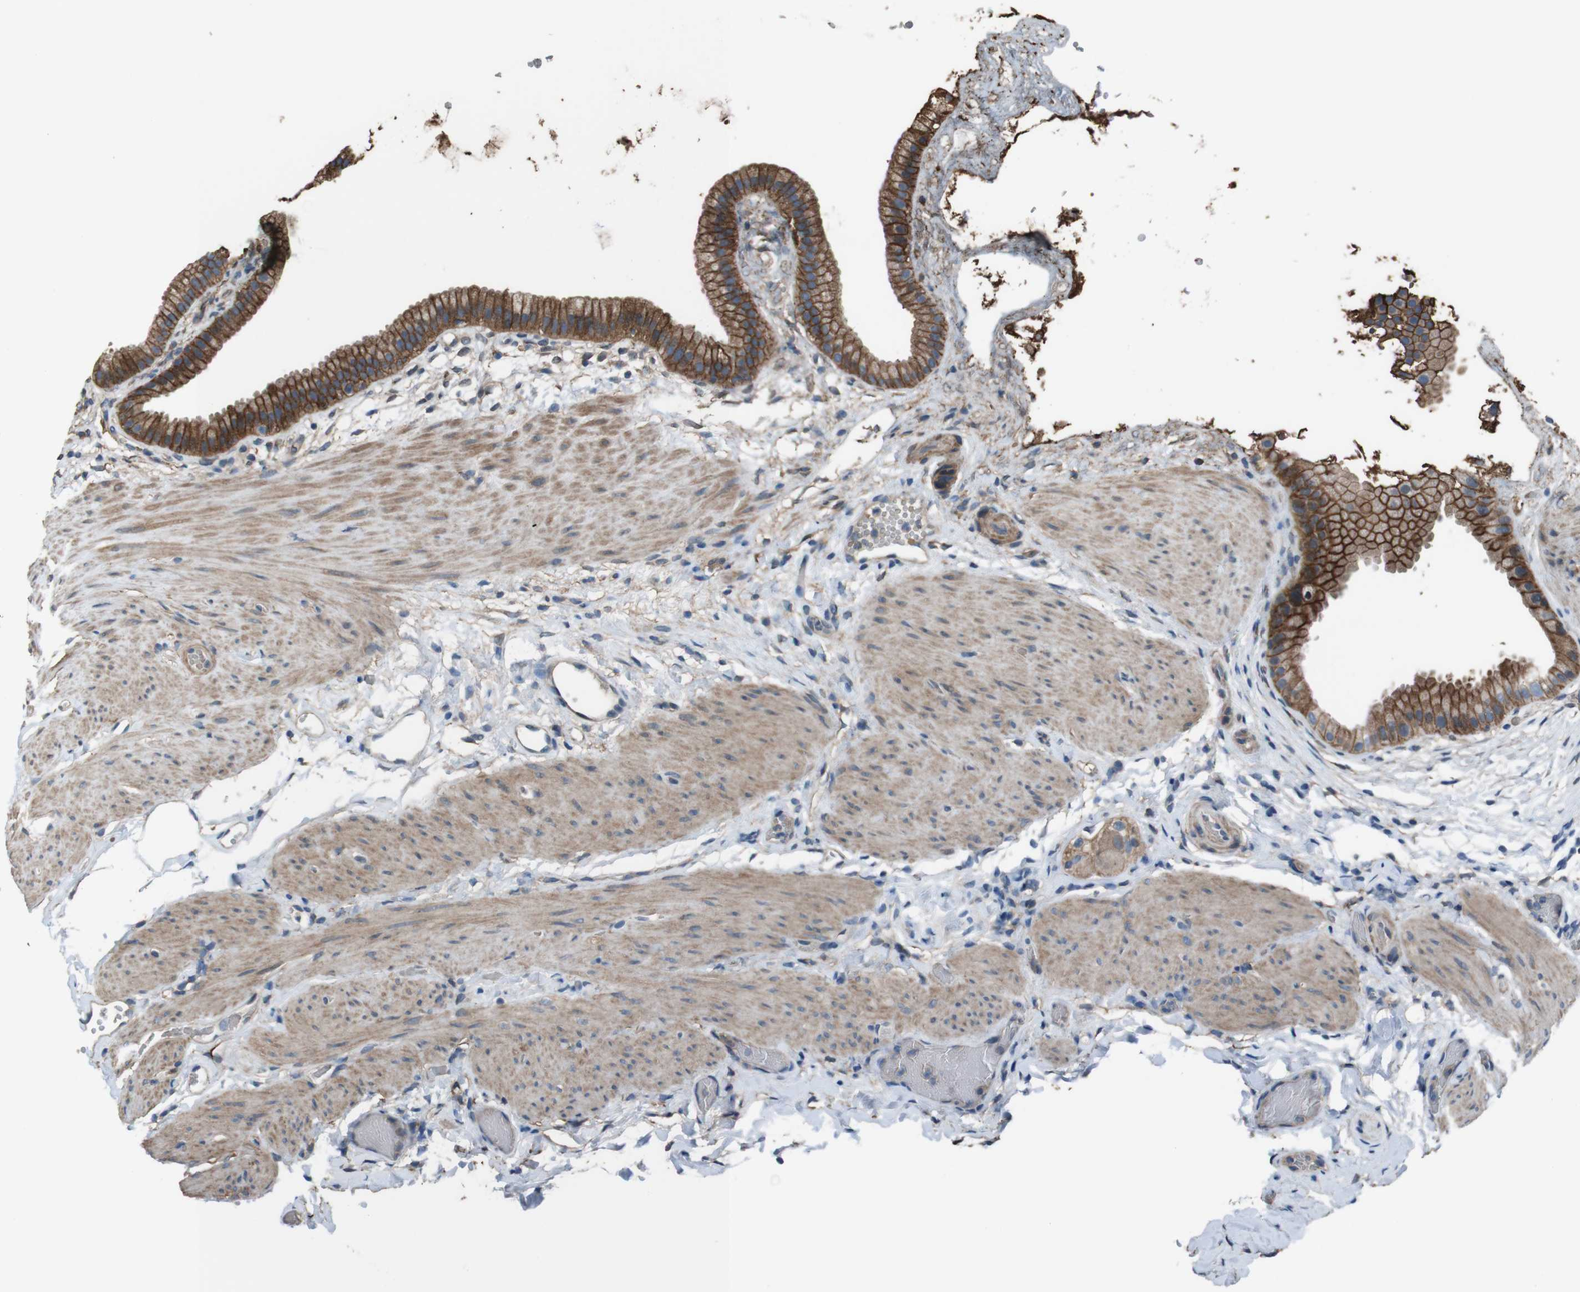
{"staining": {"intensity": "strong", "quantity": ">75%", "location": "cytoplasmic/membranous"}, "tissue": "gallbladder", "cell_type": "Glandular cells", "image_type": "normal", "snomed": [{"axis": "morphology", "description": "Normal tissue, NOS"}, {"axis": "topography", "description": "Gallbladder"}], "caption": "High-power microscopy captured an IHC histopathology image of normal gallbladder, revealing strong cytoplasmic/membranous expression in approximately >75% of glandular cells.", "gene": "ATP2B1", "patient": {"sex": "female", "age": 64}}